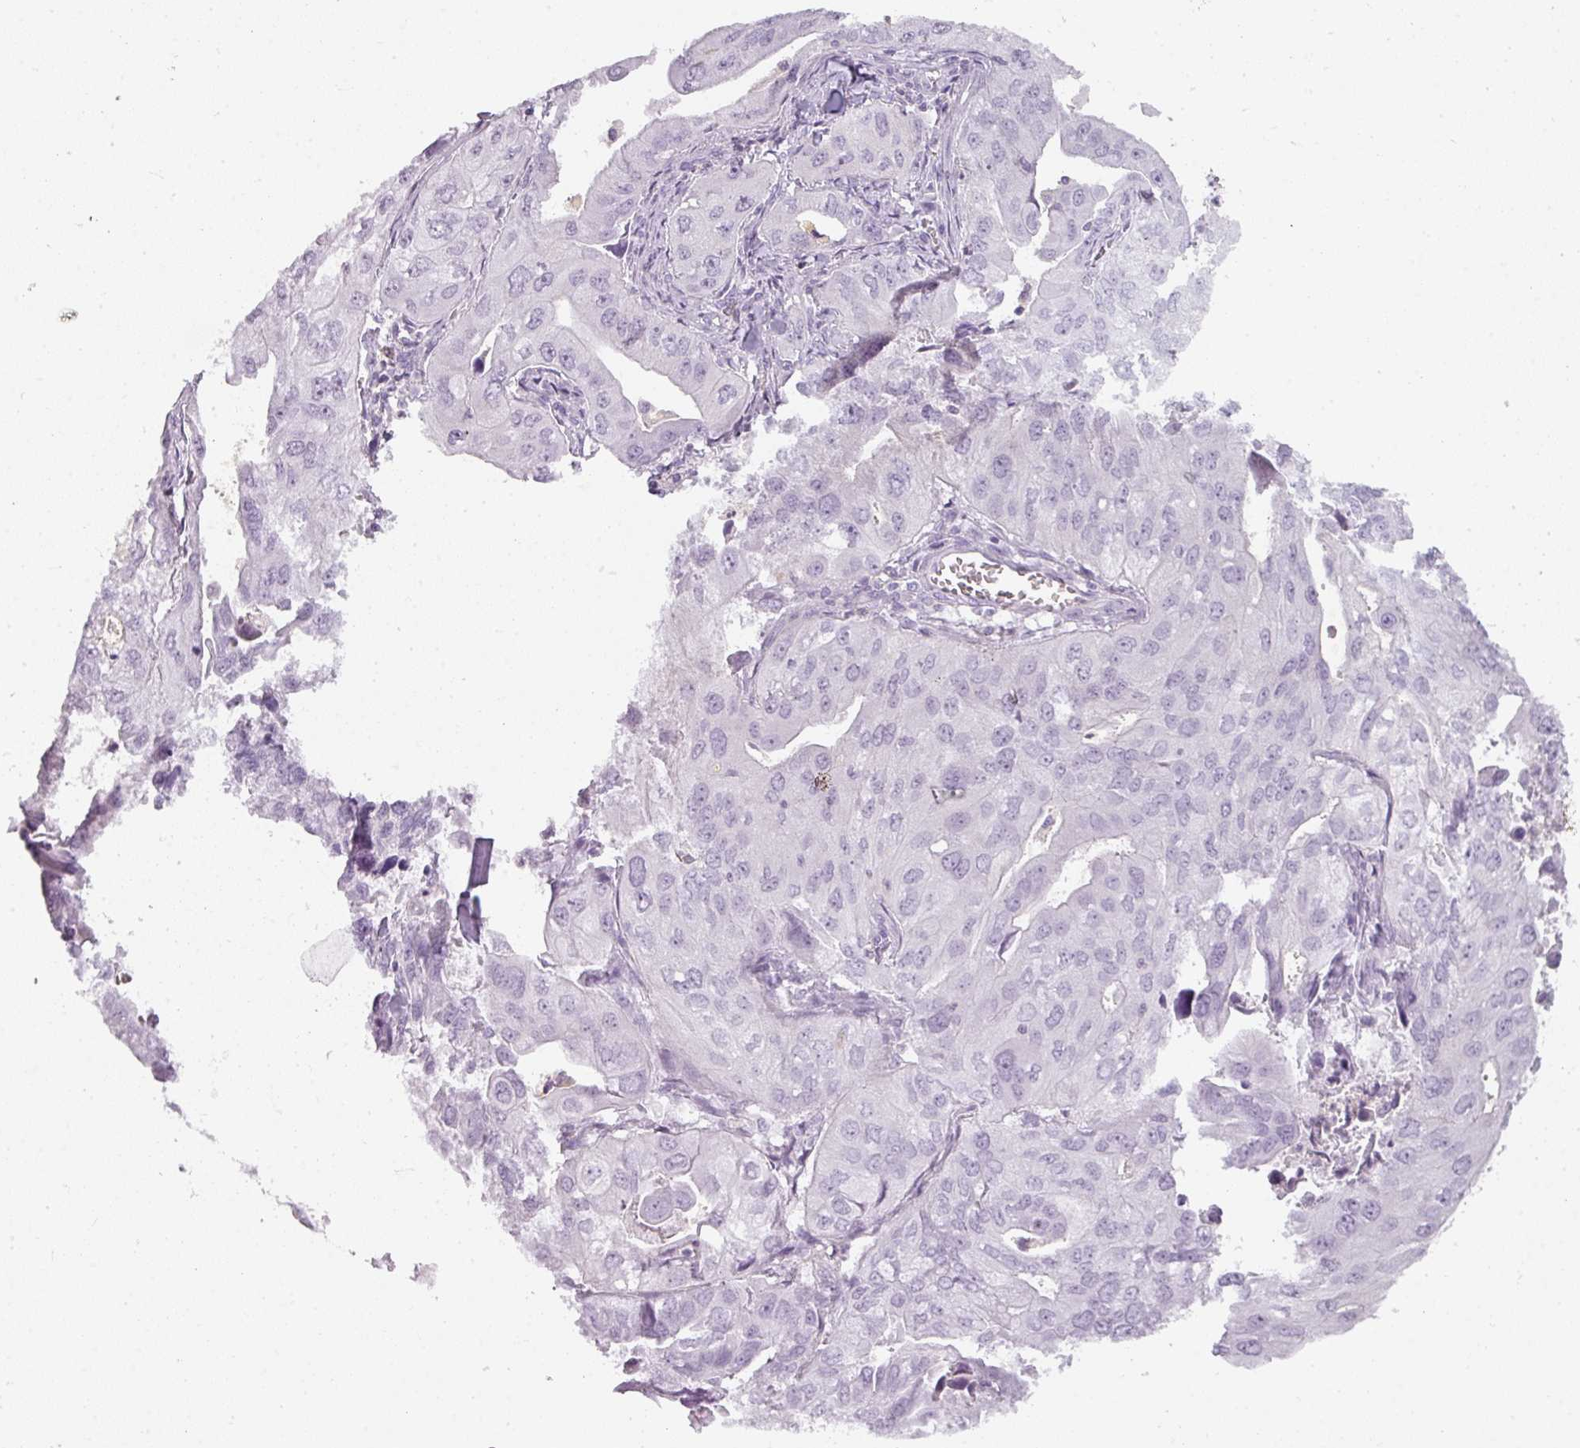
{"staining": {"intensity": "negative", "quantity": "none", "location": "none"}, "tissue": "lung cancer", "cell_type": "Tumor cells", "image_type": "cancer", "snomed": [{"axis": "morphology", "description": "Adenocarcinoma, NOS"}, {"axis": "topography", "description": "Lung"}], "caption": "Image shows no significant protein staining in tumor cells of lung adenocarcinoma. (DAB IHC visualized using brightfield microscopy, high magnification).", "gene": "TMEM42", "patient": {"sex": "male", "age": 48}}